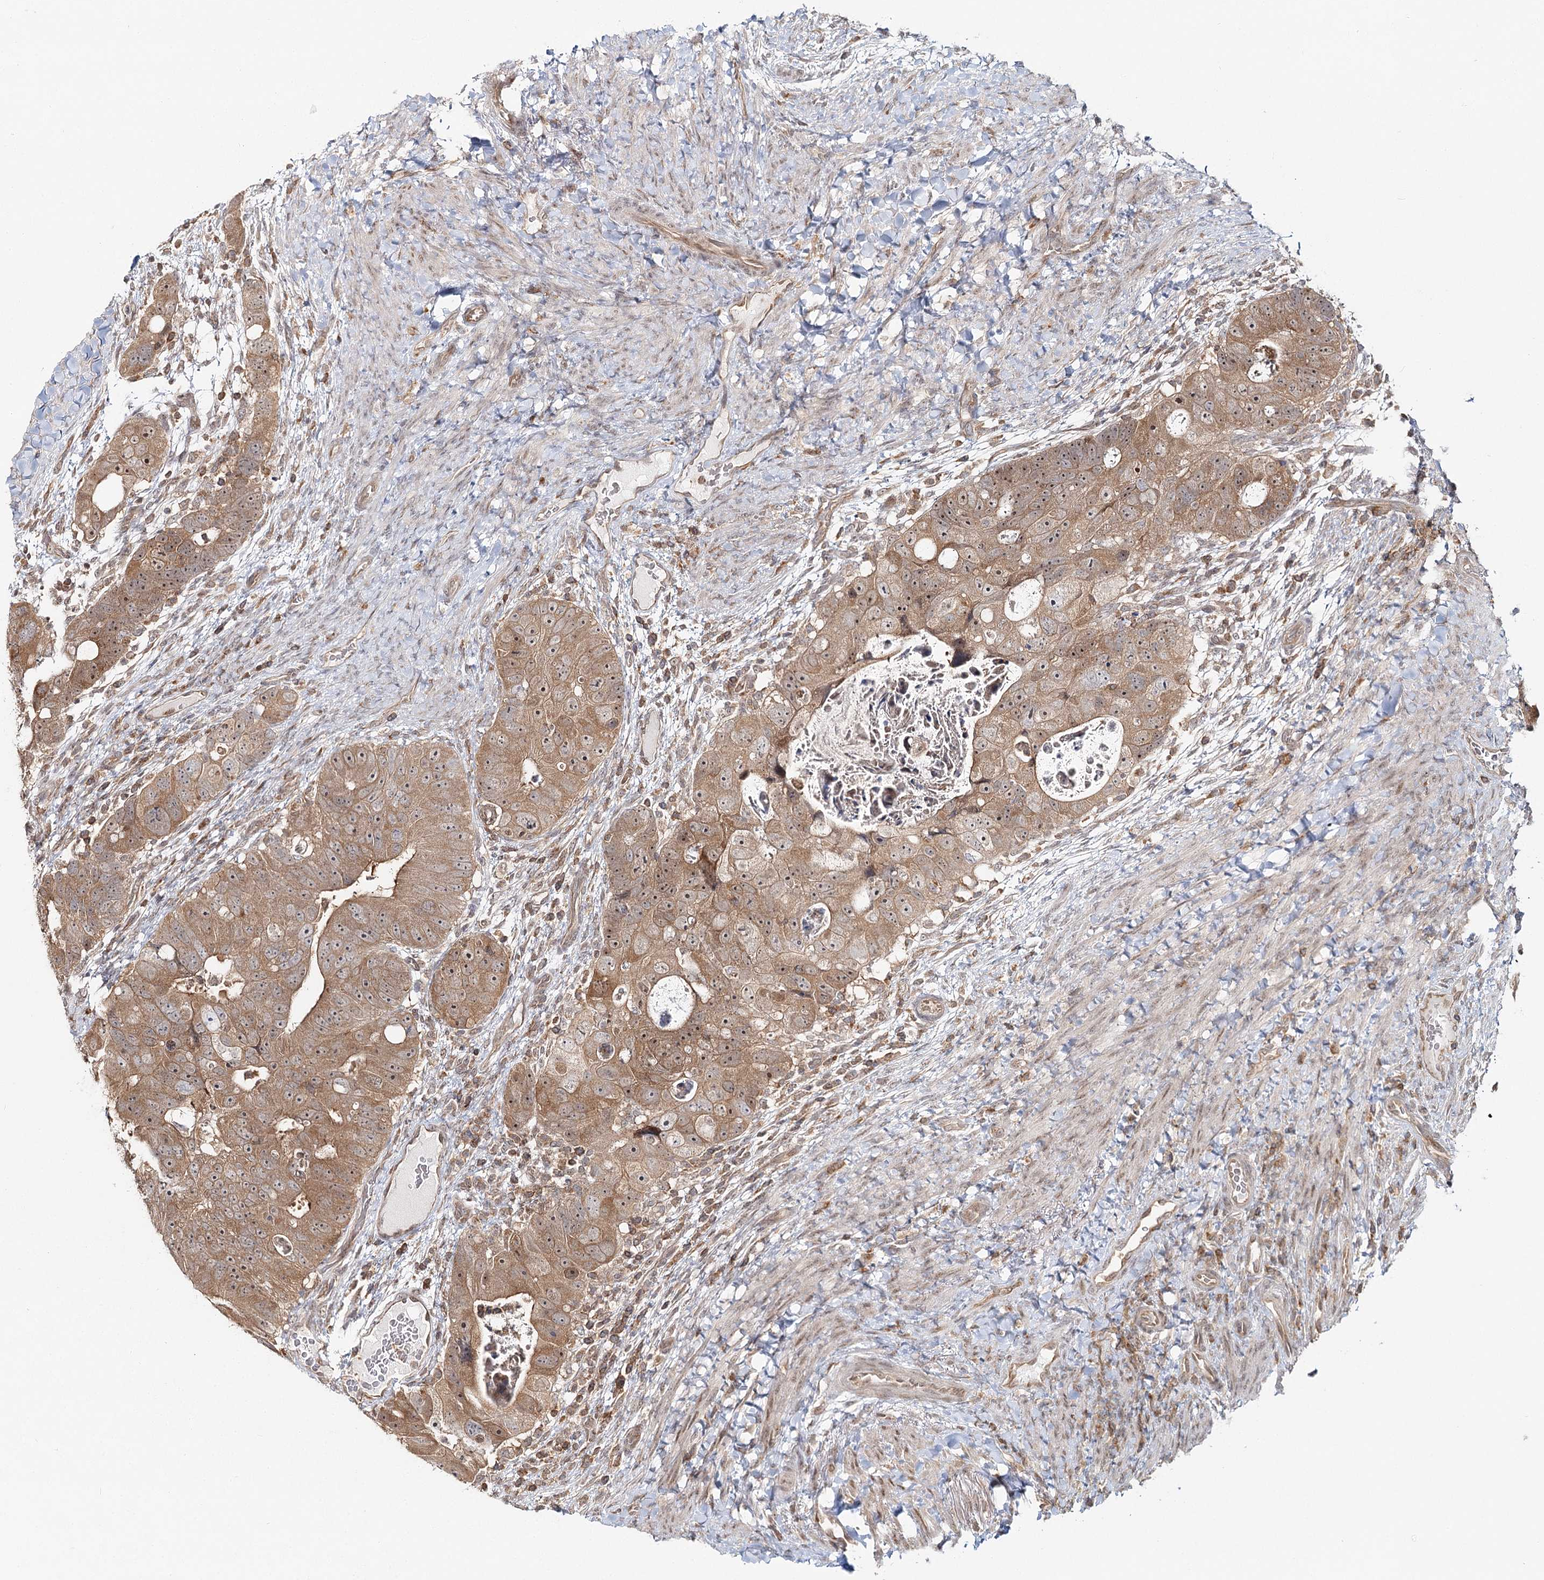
{"staining": {"intensity": "moderate", "quantity": ">75%", "location": "cytoplasmic/membranous"}, "tissue": "colorectal cancer", "cell_type": "Tumor cells", "image_type": "cancer", "snomed": [{"axis": "morphology", "description": "Adenocarcinoma, NOS"}, {"axis": "topography", "description": "Rectum"}], "caption": "This histopathology image displays colorectal adenocarcinoma stained with immunohistochemistry to label a protein in brown. The cytoplasmic/membranous of tumor cells show moderate positivity for the protein. Nuclei are counter-stained blue.", "gene": "FAM120B", "patient": {"sex": "male", "age": 59}}